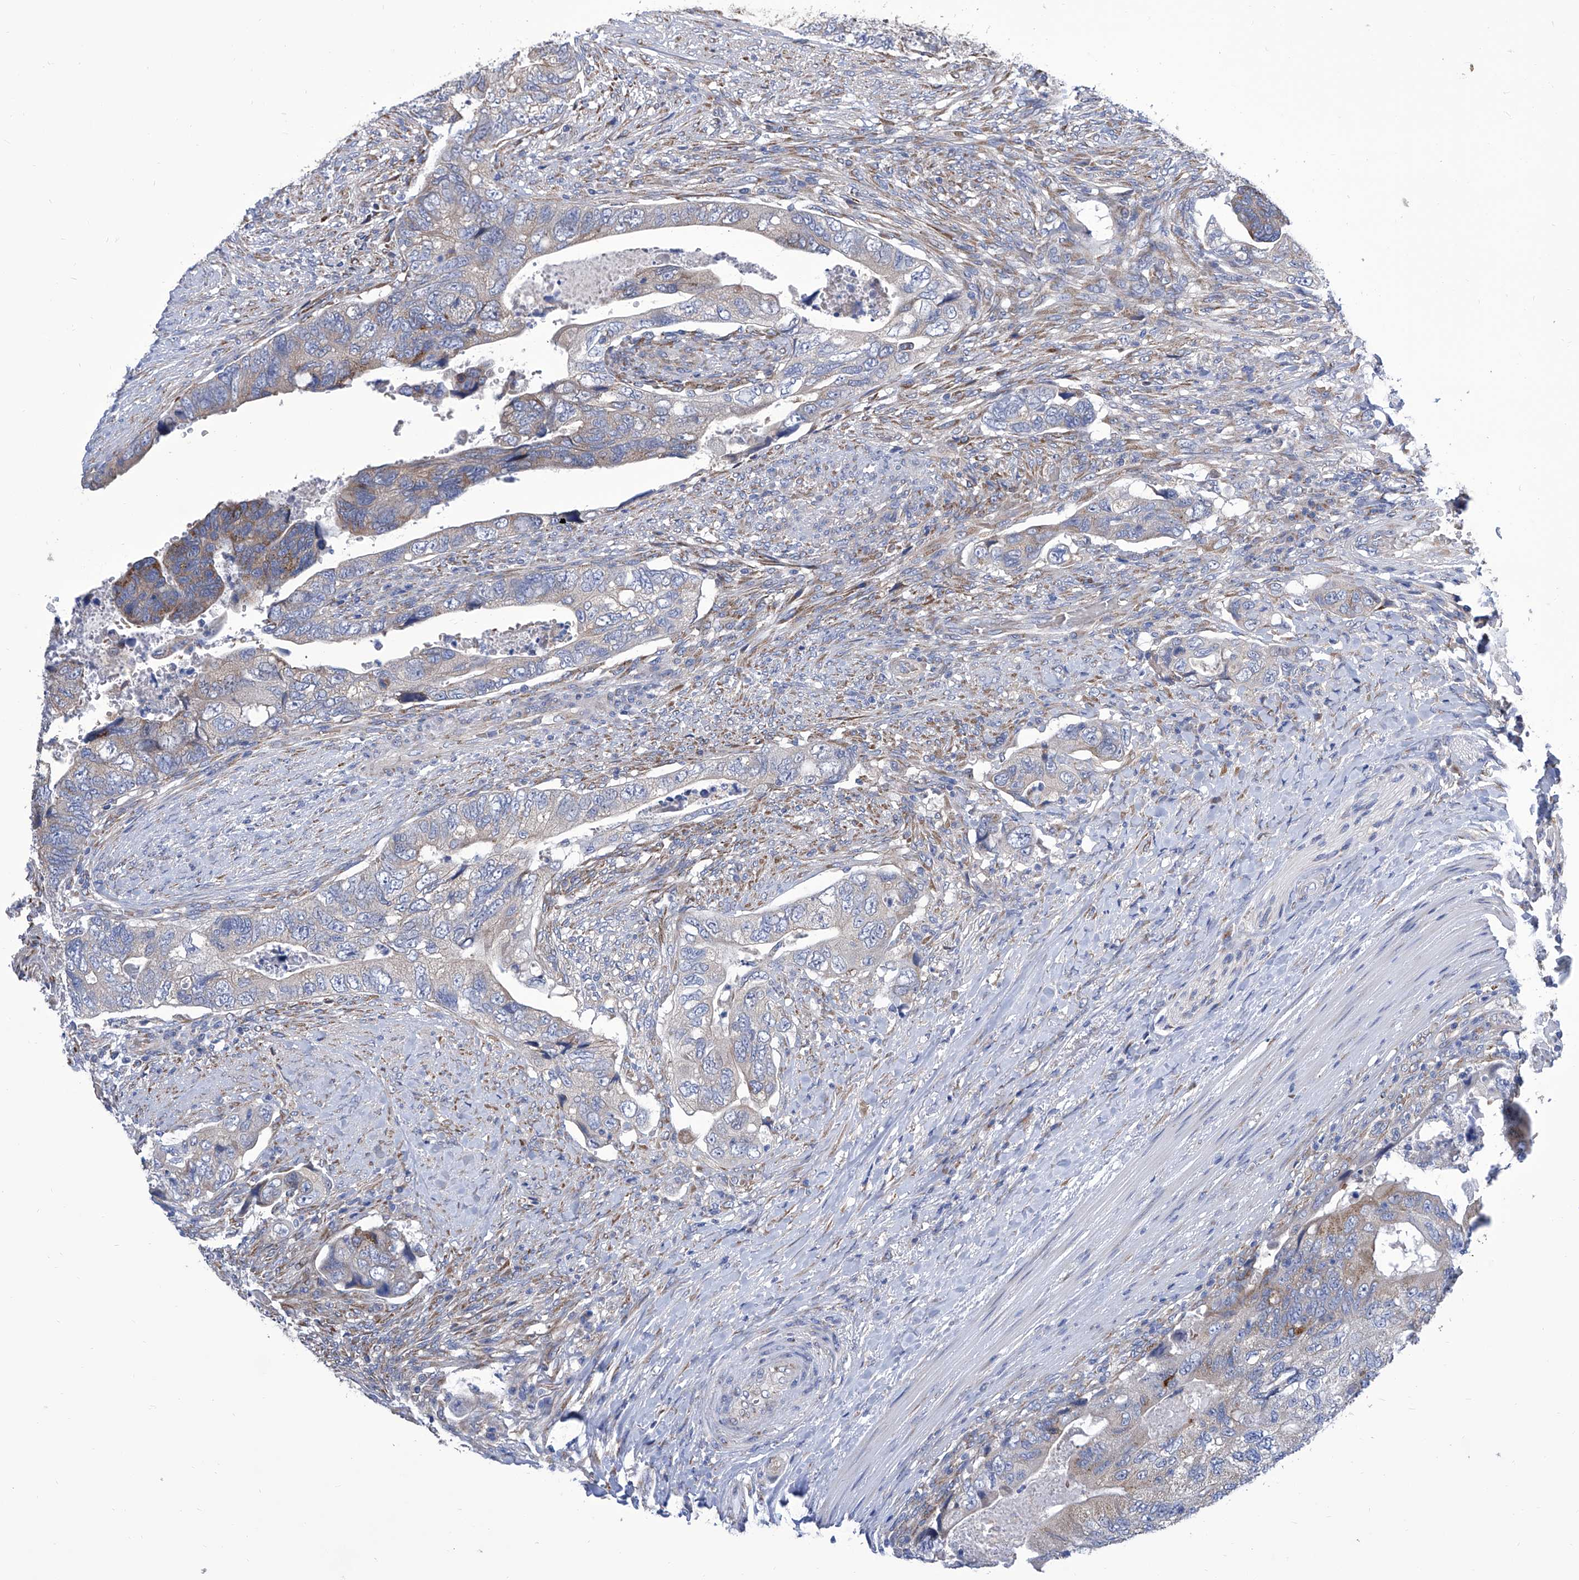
{"staining": {"intensity": "weak", "quantity": "<25%", "location": "cytoplasmic/membranous"}, "tissue": "colorectal cancer", "cell_type": "Tumor cells", "image_type": "cancer", "snomed": [{"axis": "morphology", "description": "Adenocarcinoma, NOS"}, {"axis": "topography", "description": "Rectum"}], "caption": "There is no significant positivity in tumor cells of colorectal cancer (adenocarcinoma).", "gene": "TJAP1", "patient": {"sex": "male", "age": 63}}